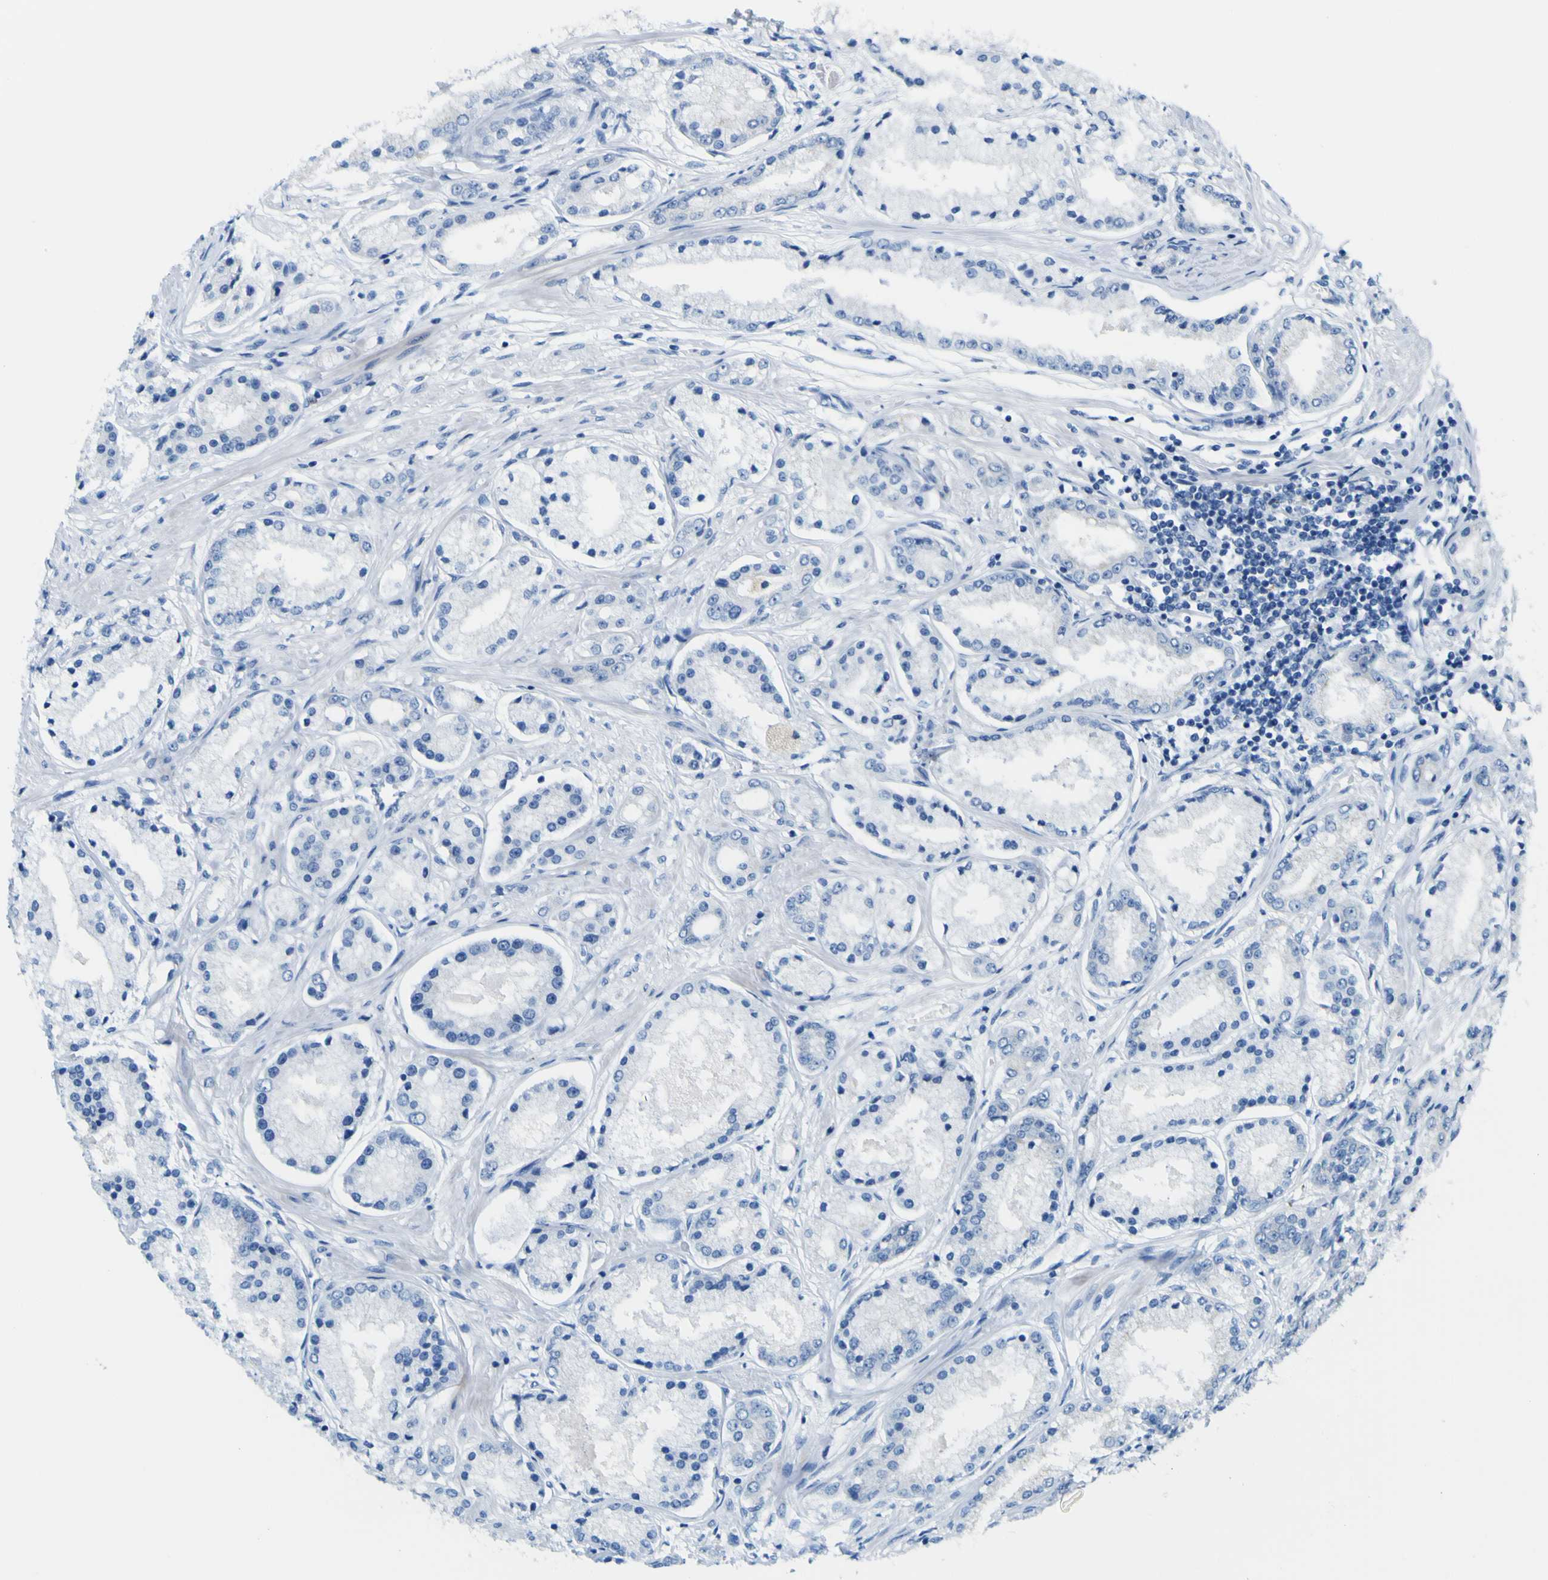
{"staining": {"intensity": "negative", "quantity": "none", "location": "none"}, "tissue": "prostate cancer", "cell_type": "Tumor cells", "image_type": "cancer", "snomed": [{"axis": "morphology", "description": "Adenocarcinoma, High grade"}, {"axis": "topography", "description": "Prostate"}], "caption": "DAB immunohistochemical staining of prostate cancer (high-grade adenocarcinoma) exhibits no significant expression in tumor cells. (Stains: DAB (3,3'-diaminobenzidine) immunohistochemistry with hematoxylin counter stain, Microscopy: brightfield microscopy at high magnification).", "gene": "ACSL1", "patient": {"sex": "male", "age": 59}}